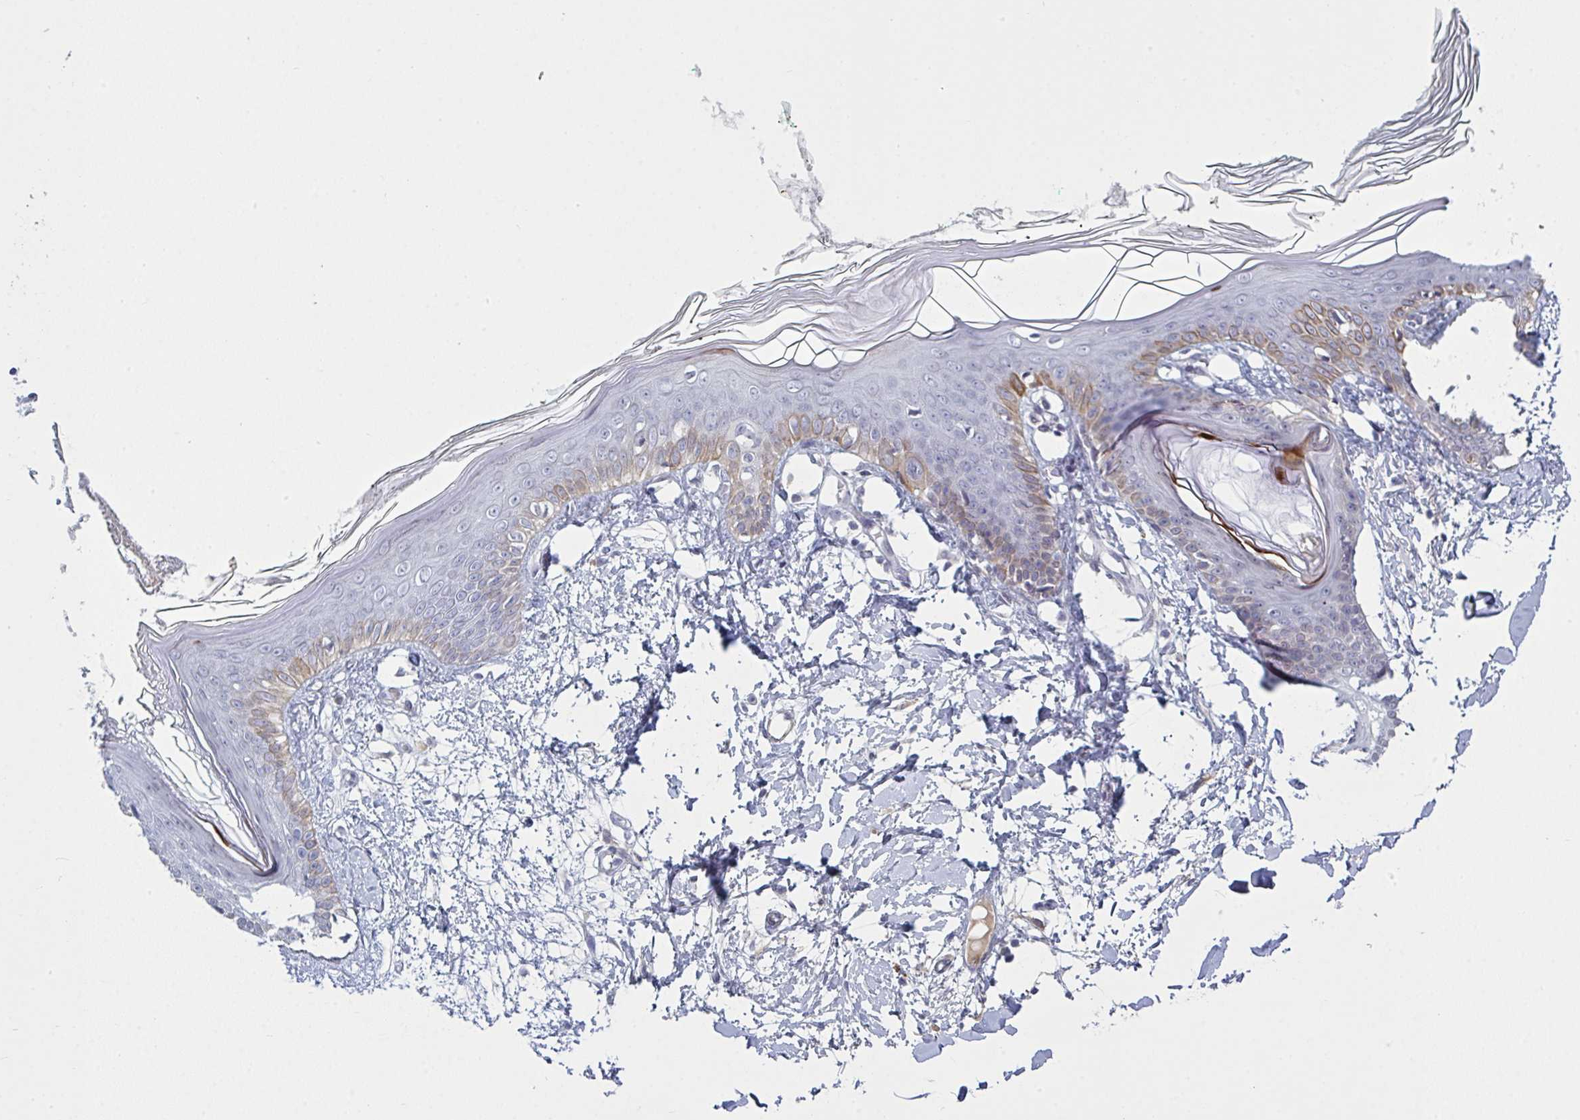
{"staining": {"intensity": "negative", "quantity": "none", "location": "none"}, "tissue": "skin", "cell_type": "Fibroblasts", "image_type": "normal", "snomed": [{"axis": "morphology", "description": "Normal tissue, NOS"}, {"axis": "topography", "description": "Skin"}], "caption": "Immunohistochemistry (IHC) of normal human skin displays no positivity in fibroblasts.", "gene": "KDM4D", "patient": {"sex": "female", "age": 34}}